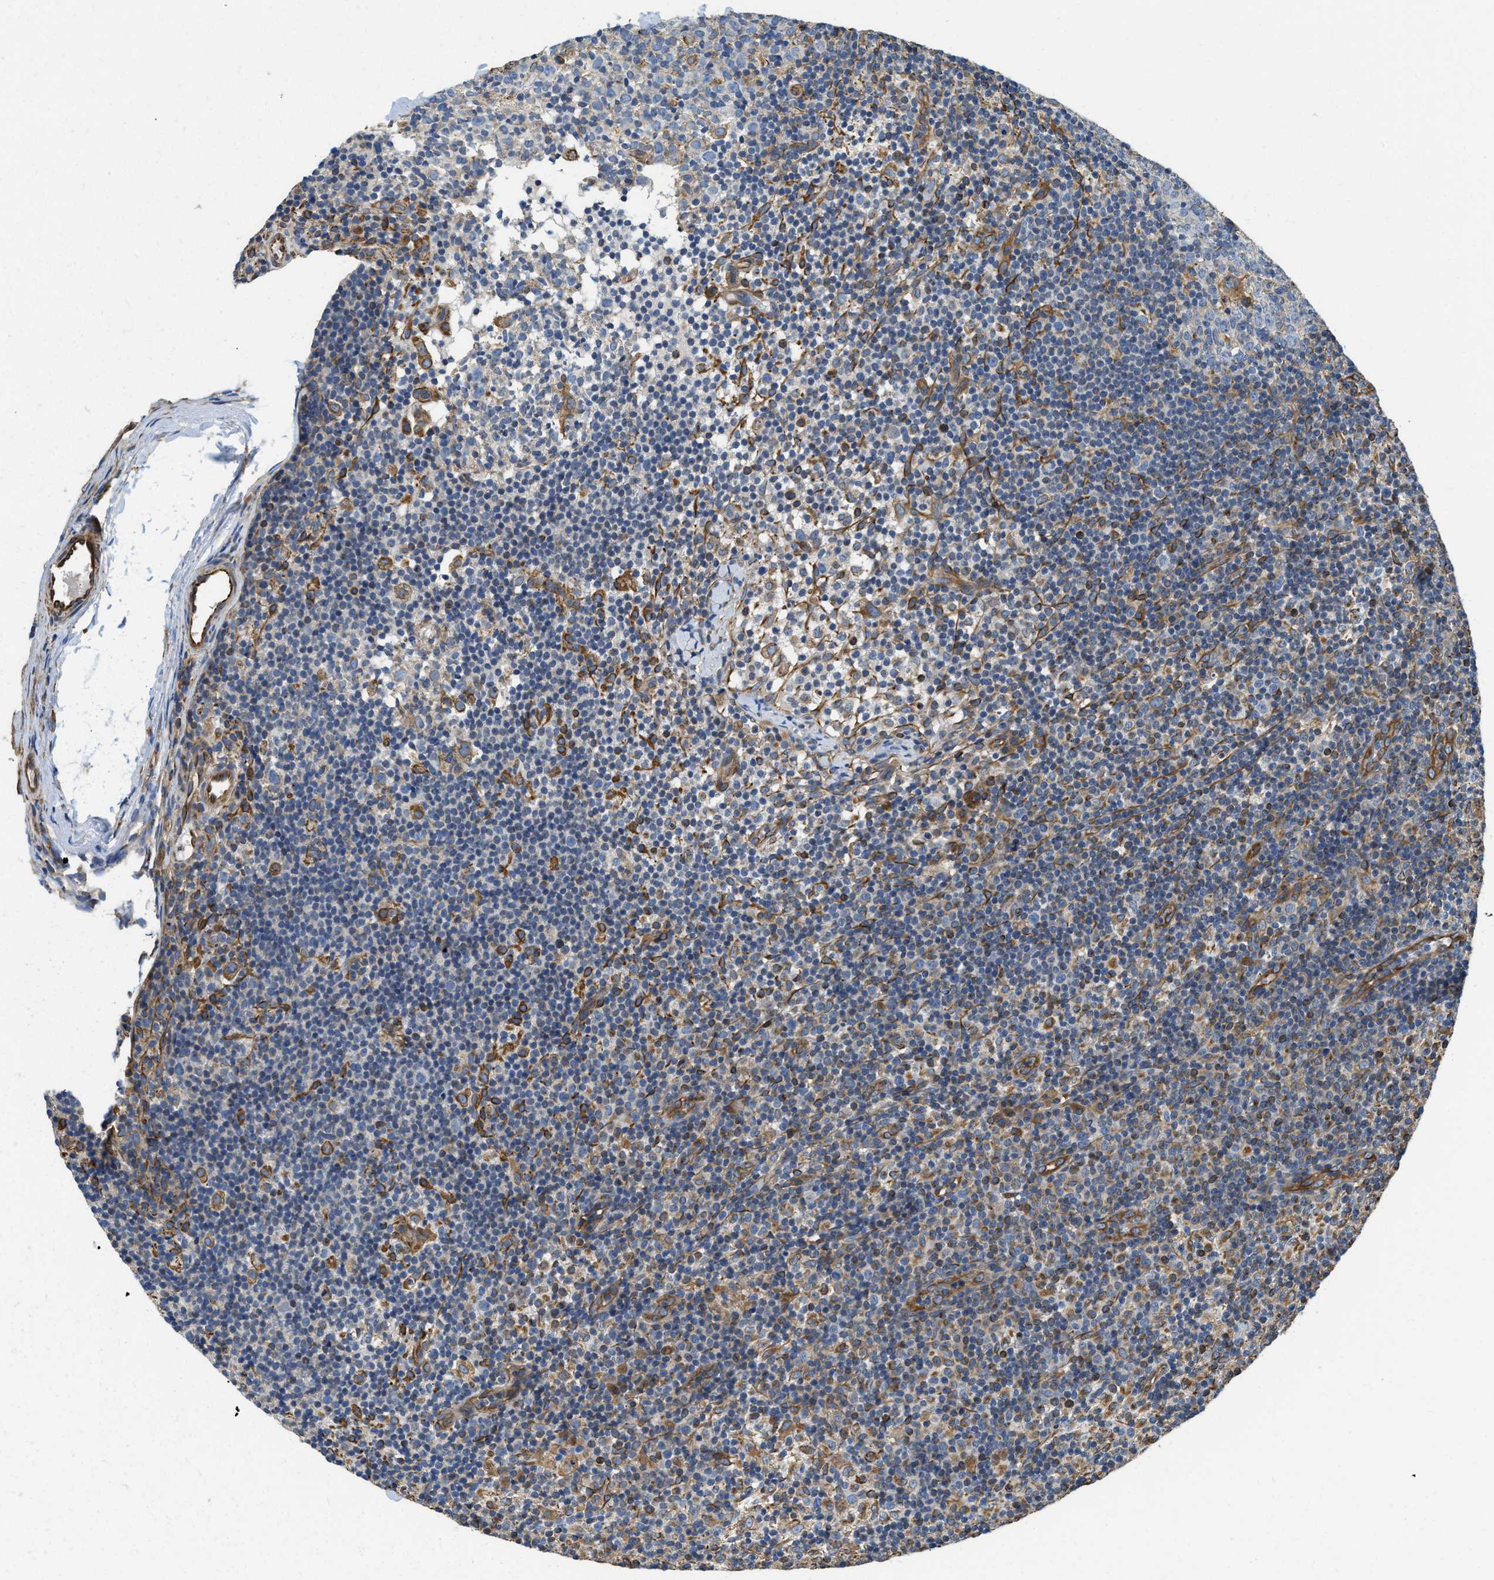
{"staining": {"intensity": "moderate", "quantity": "<25%", "location": "cytoplasmic/membranous"}, "tissue": "lymph node", "cell_type": "Germinal center cells", "image_type": "normal", "snomed": [{"axis": "morphology", "description": "Normal tissue, NOS"}, {"axis": "morphology", "description": "Inflammation, NOS"}, {"axis": "topography", "description": "Lymph node"}], "caption": "A photomicrograph of lymph node stained for a protein demonstrates moderate cytoplasmic/membranous brown staining in germinal center cells. The staining is performed using DAB brown chromogen to label protein expression. The nuclei are counter-stained blue using hematoxylin.", "gene": "HSD17B12", "patient": {"sex": "male", "age": 55}}